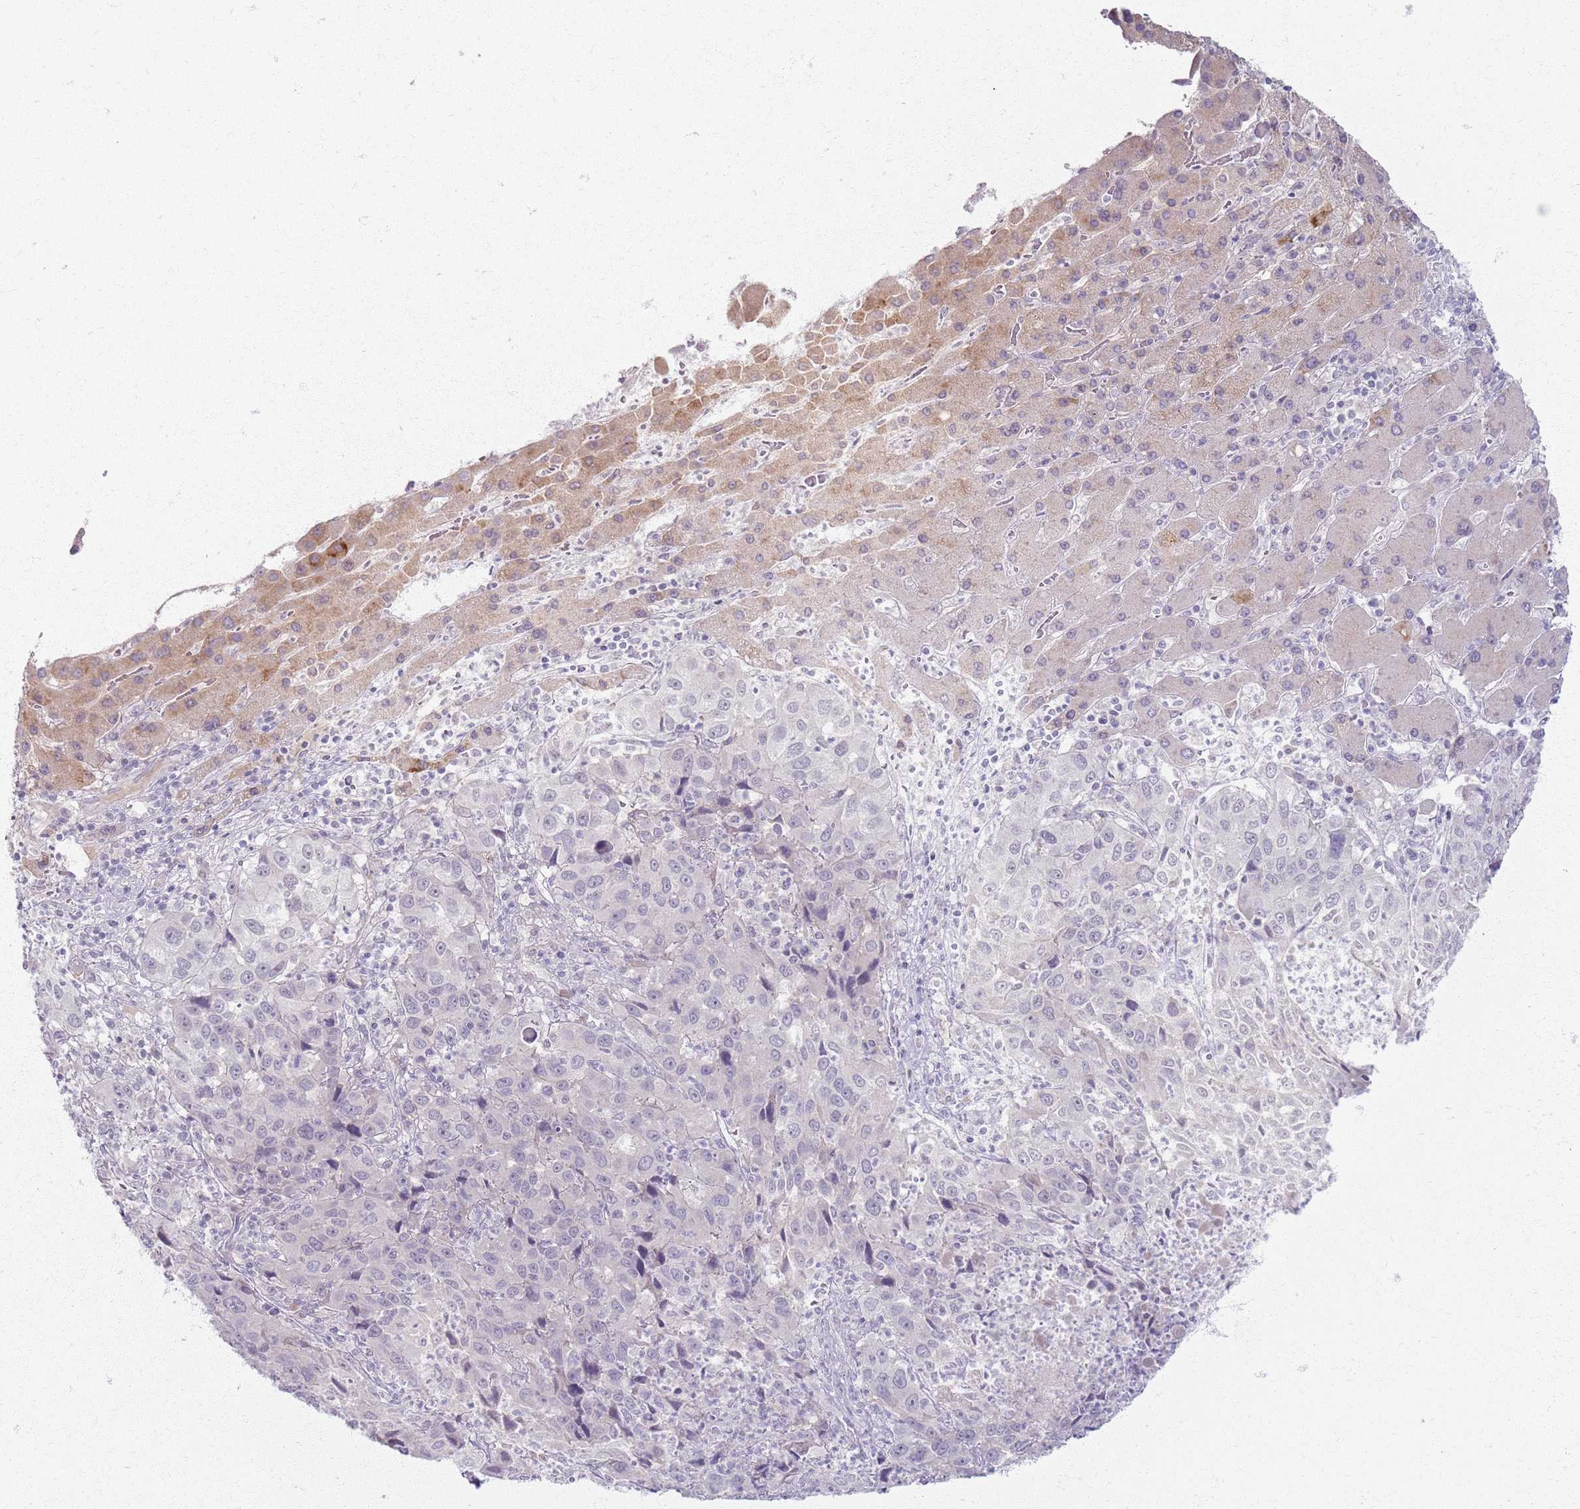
{"staining": {"intensity": "moderate", "quantity": "<25%", "location": "cytoplasmic/membranous"}, "tissue": "liver cancer", "cell_type": "Tumor cells", "image_type": "cancer", "snomed": [{"axis": "morphology", "description": "Carcinoma, Hepatocellular, NOS"}, {"axis": "topography", "description": "Liver"}], "caption": "This is an image of immunohistochemistry (IHC) staining of liver cancer (hepatocellular carcinoma), which shows moderate expression in the cytoplasmic/membranous of tumor cells.", "gene": "CRIPT", "patient": {"sex": "male", "age": 63}}